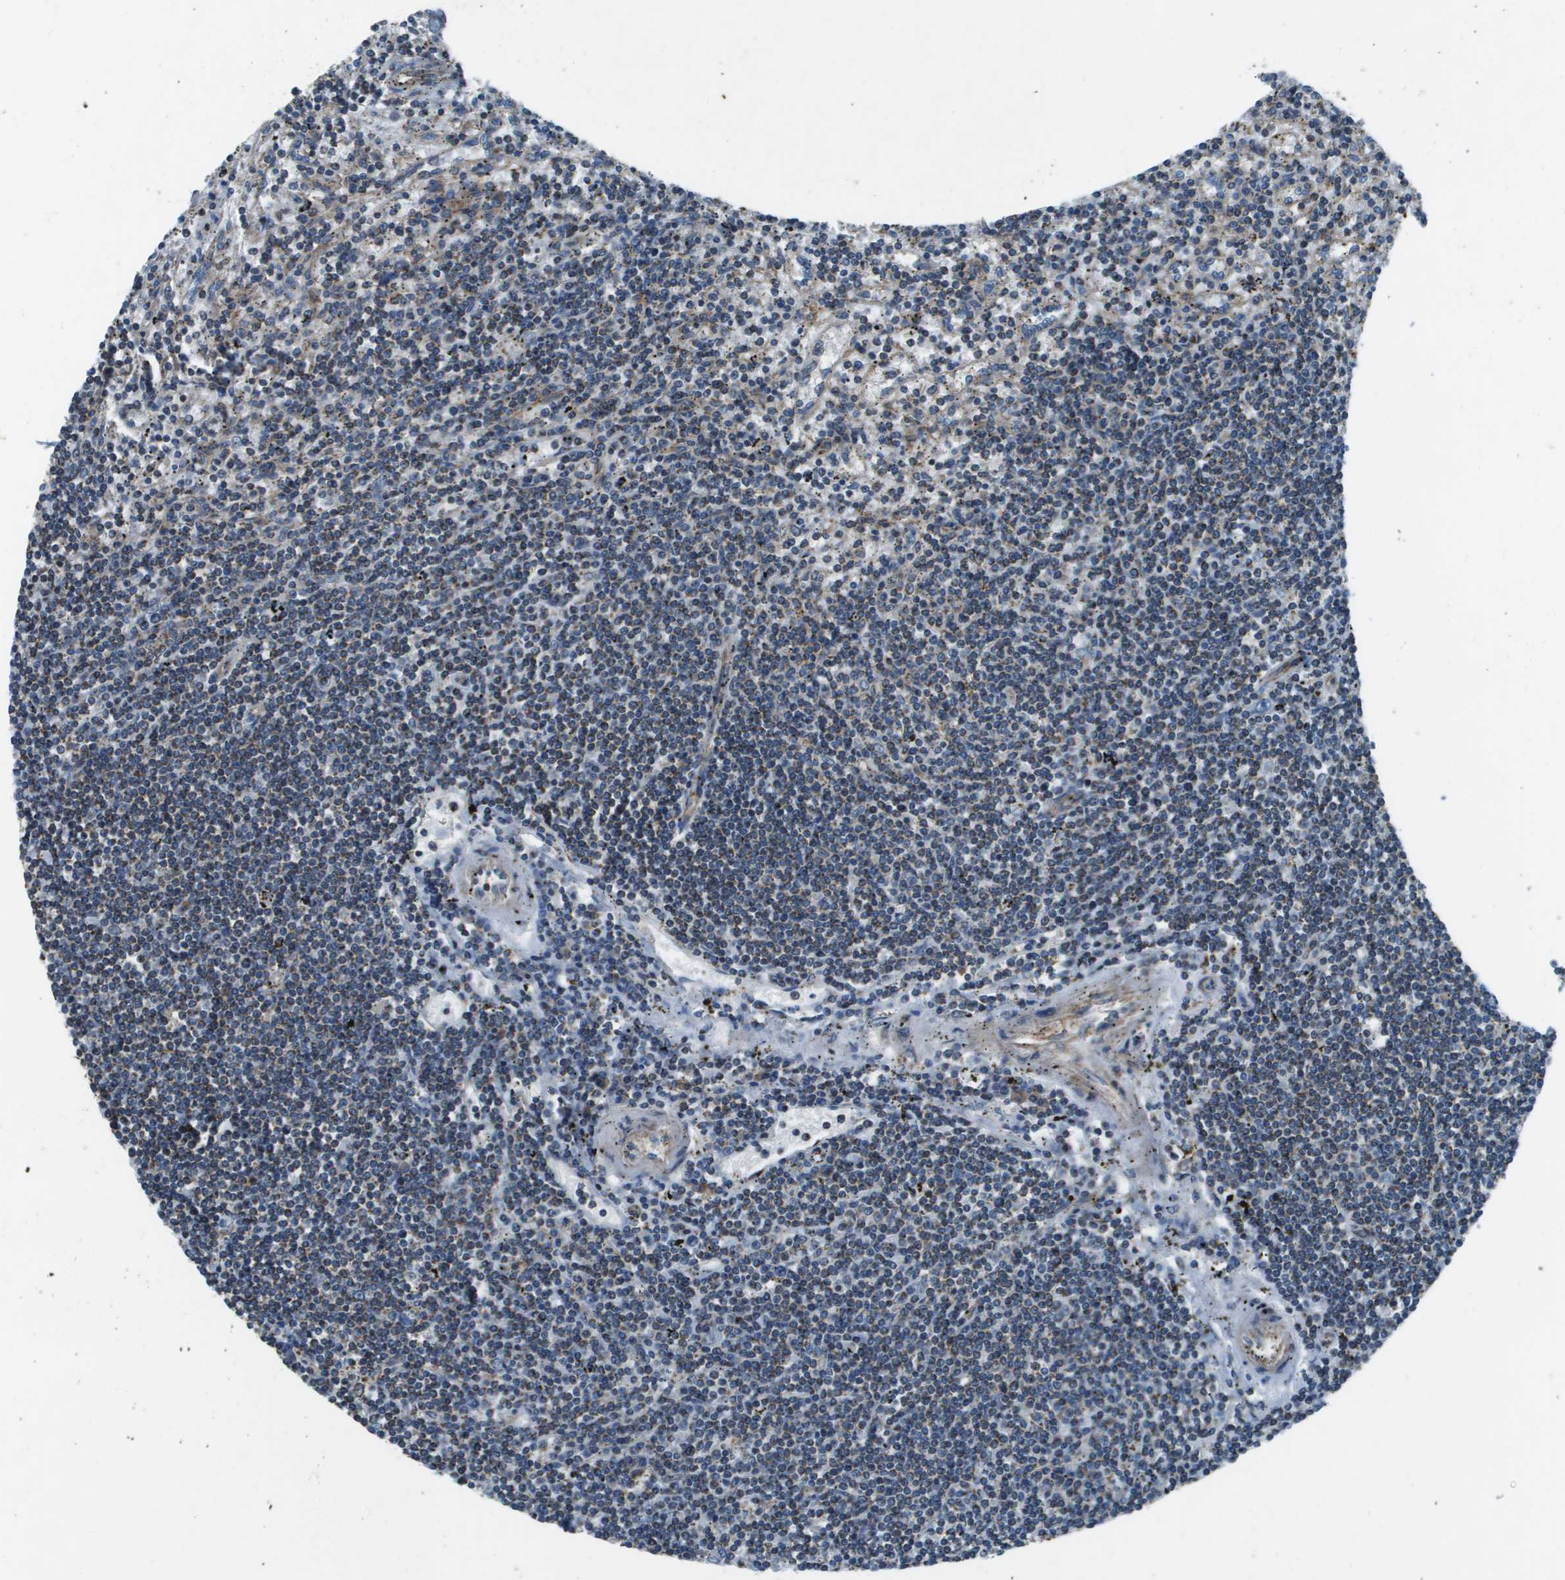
{"staining": {"intensity": "negative", "quantity": "none", "location": "none"}, "tissue": "lymphoma", "cell_type": "Tumor cells", "image_type": "cancer", "snomed": [{"axis": "morphology", "description": "Malignant lymphoma, non-Hodgkin's type, Low grade"}, {"axis": "topography", "description": "Spleen"}], "caption": "Immunohistochemistry of human low-grade malignant lymphoma, non-Hodgkin's type reveals no expression in tumor cells.", "gene": "TMEM51", "patient": {"sex": "male", "age": 76}}